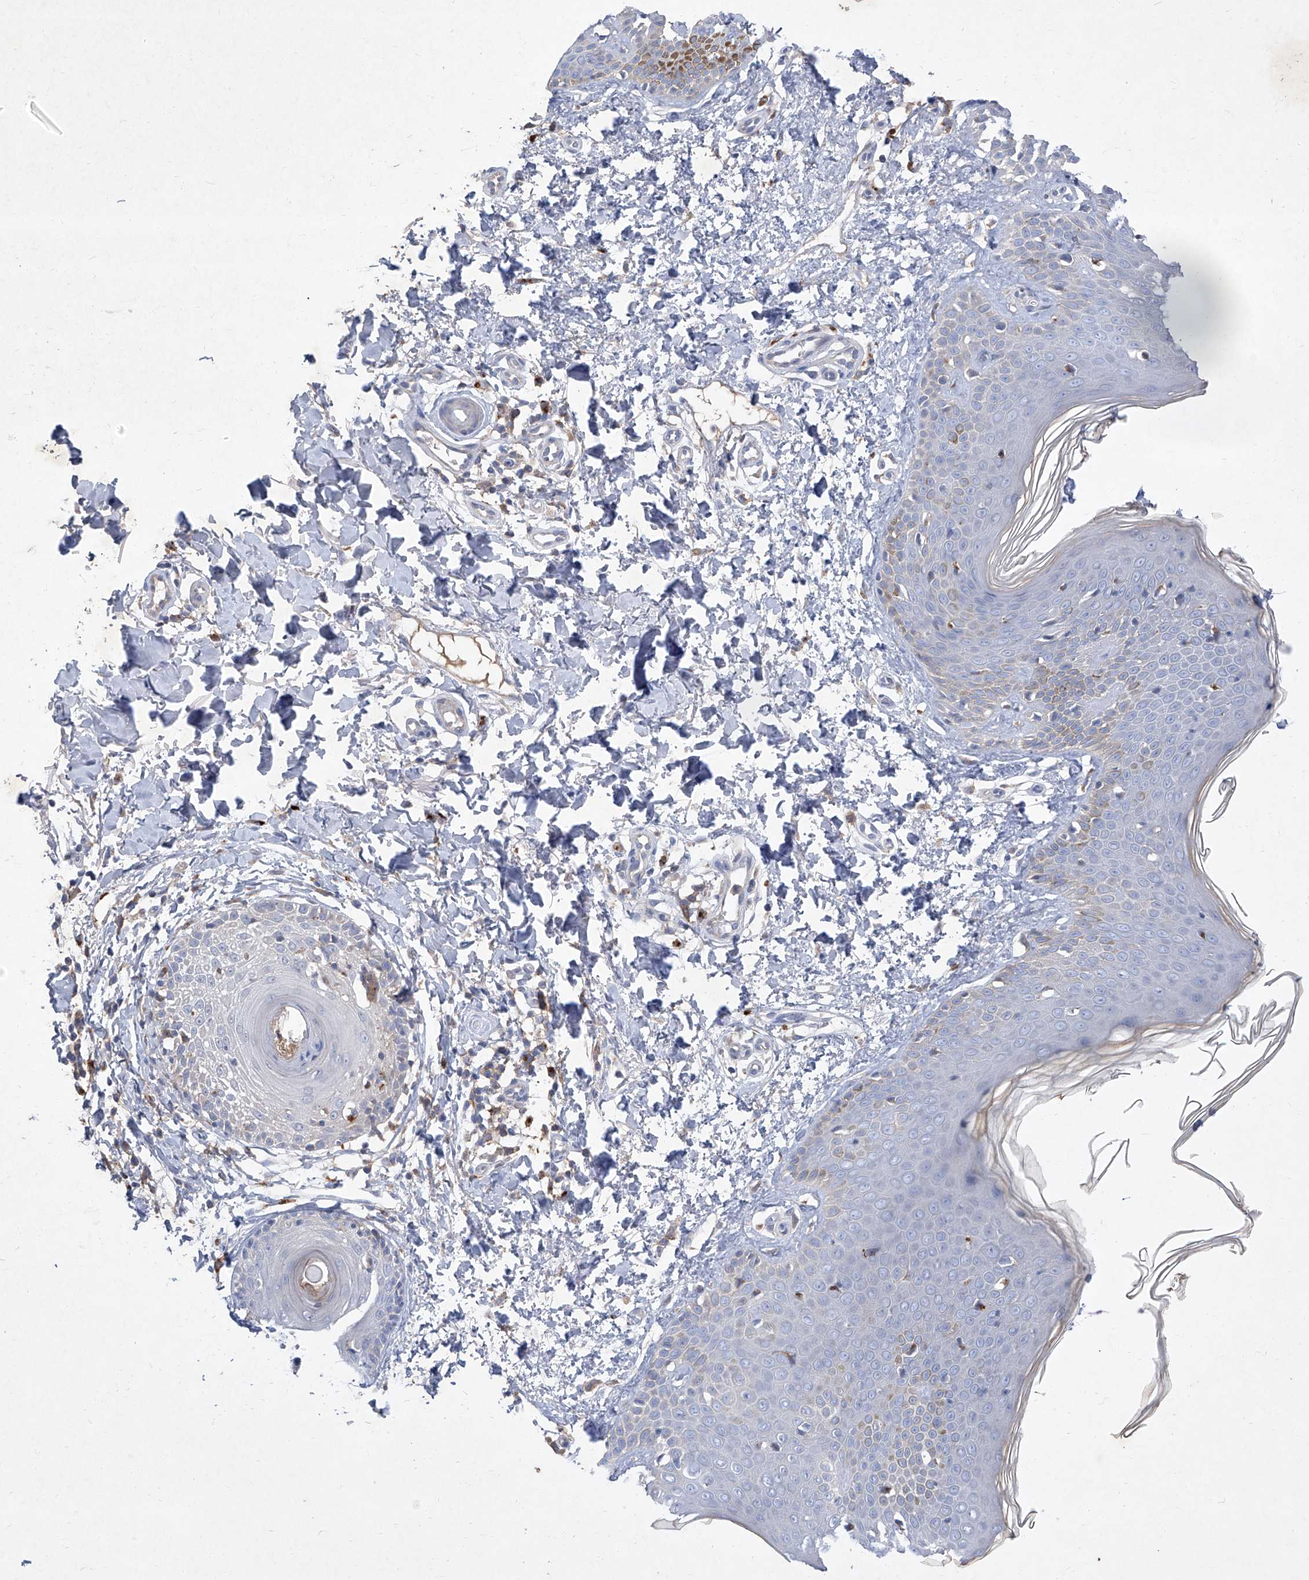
{"staining": {"intensity": "negative", "quantity": "none", "location": "none"}, "tissue": "skin", "cell_type": "Fibroblasts", "image_type": "normal", "snomed": [{"axis": "morphology", "description": "Normal tissue, NOS"}, {"axis": "topography", "description": "Skin"}], "caption": "Immunohistochemistry (IHC) photomicrograph of normal human skin stained for a protein (brown), which reveals no staining in fibroblasts.", "gene": "SBK2", "patient": {"sex": "male", "age": 37}}